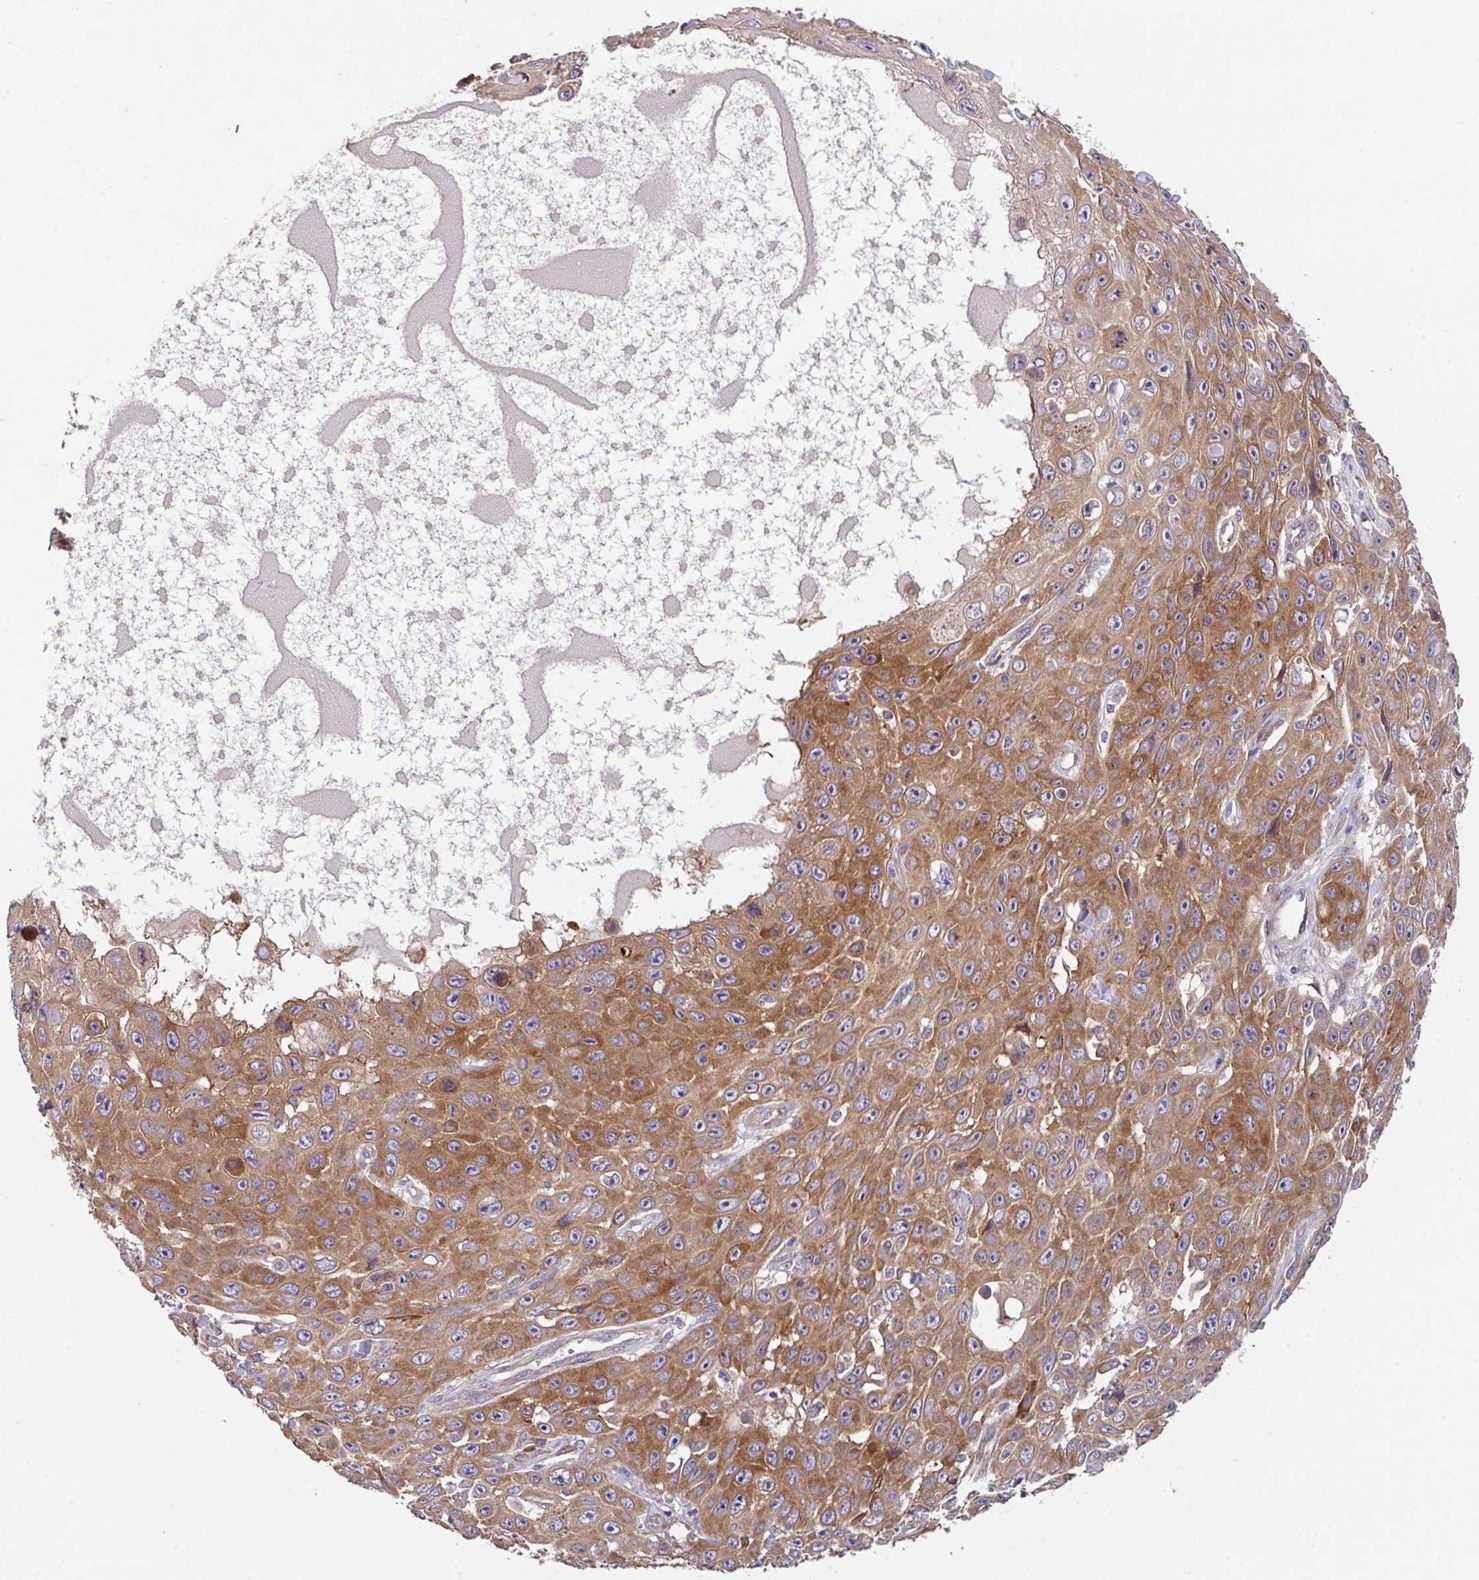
{"staining": {"intensity": "strong", "quantity": ">75%", "location": "cytoplasmic/membranous"}, "tissue": "skin cancer", "cell_type": "Tumor cells", "image_type": "cancer", "snomed": [{"axis": "morphology", "description": "Squamous cell carcinoma, NOS"}, {"axis": "topography", "description": "Skin"}], "caption": "Immunohistochemistry of skin squamous cell carcinoma exhibits high levels of strong cytoplasmic/membranous expression in about >75% of tumor cells.", "gene": "EIF4B", "patient": {"sex": "male", "age": 82}}